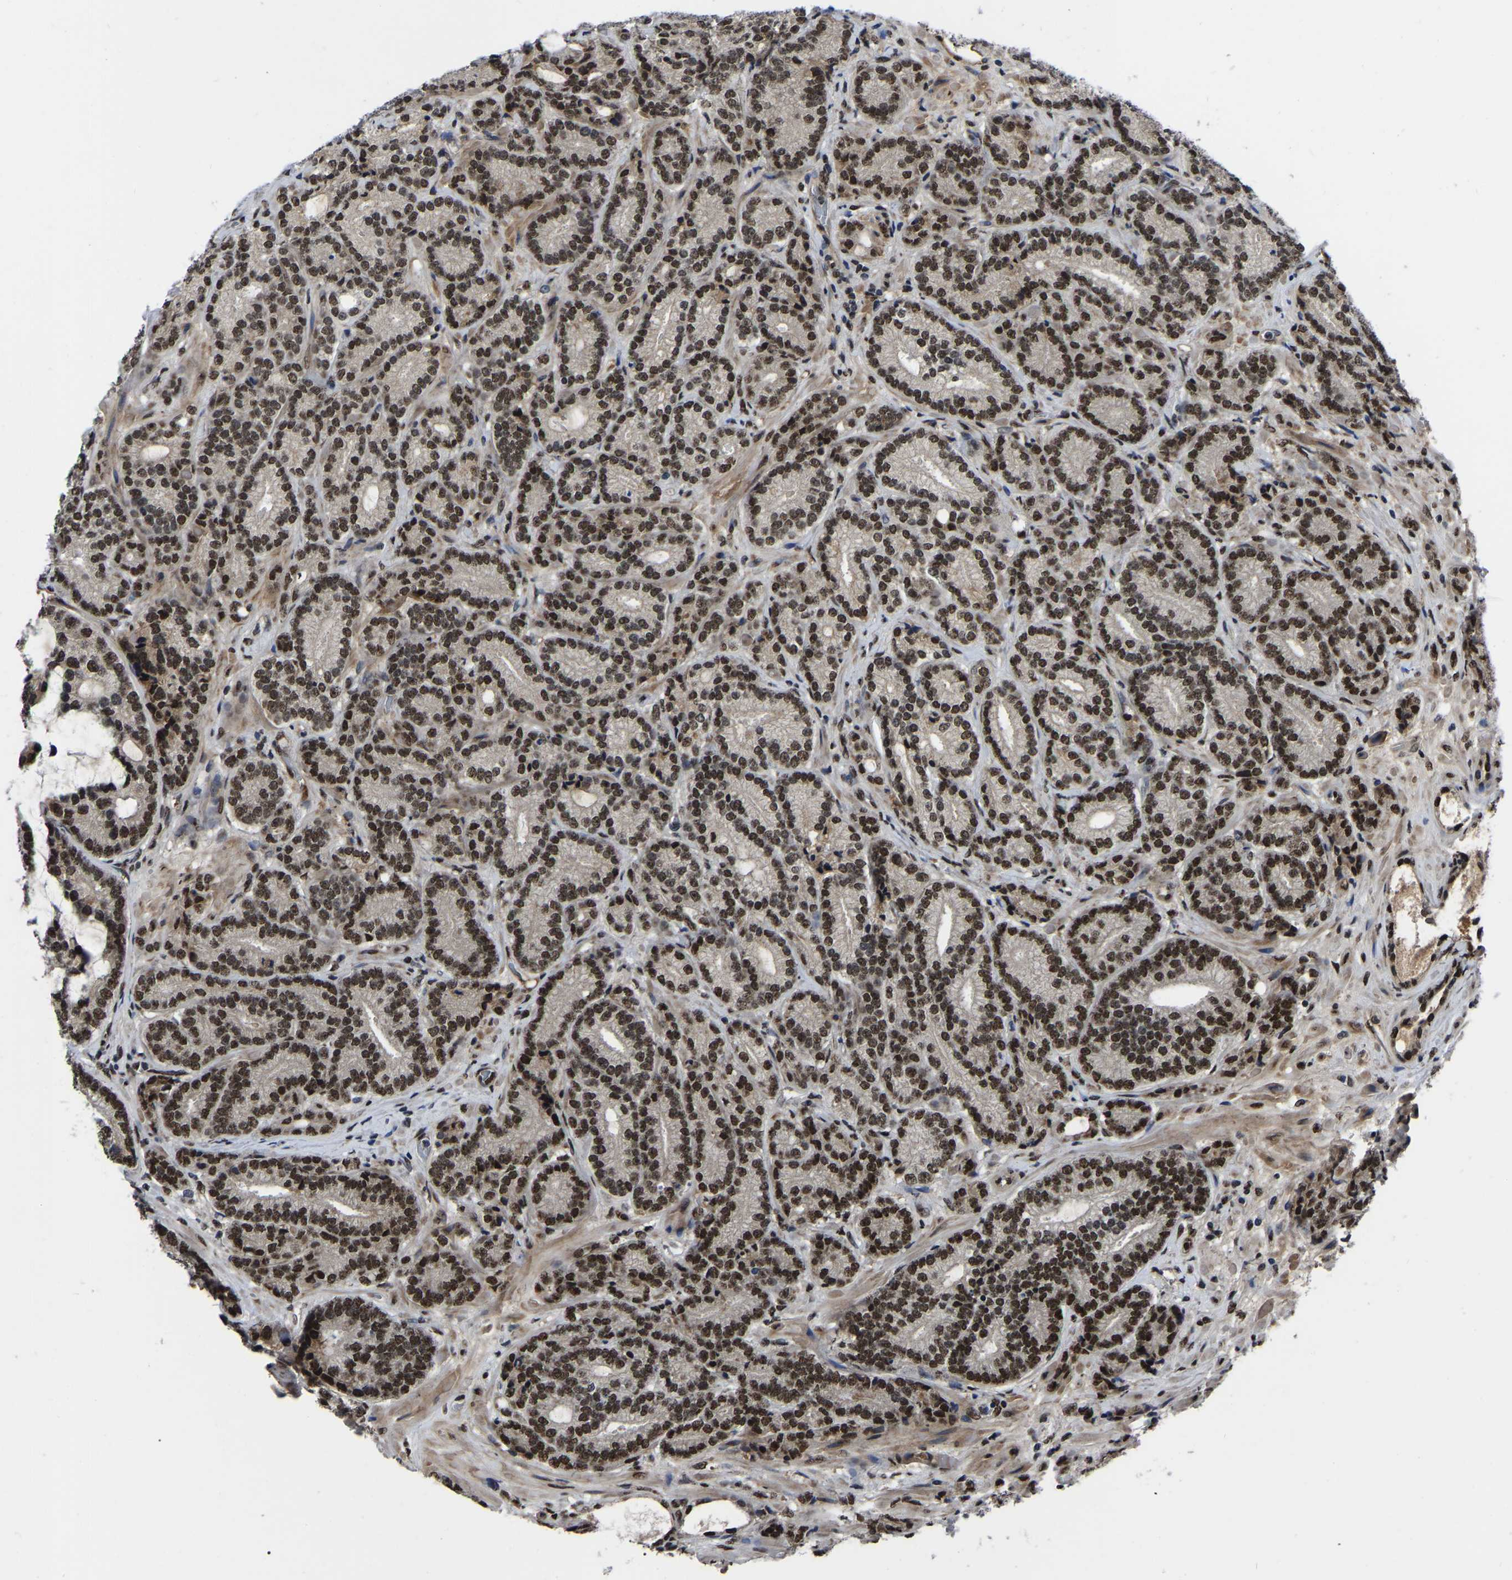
{"staining": {"intensity": "strong", "quantity": ">75%", "location": "nuclear"}, "tissue": "prostate cancer", "cell_type": "Tumor cells", "image_type": "cancer", "snomed": [{"axis": "morphology", "description": "Adenocarcinoma, High grade"}, {"axis": "topography", "description": "Prostate"}], "caption": "A brown stain shows strong nuclear staining of a protein in high-grade adenocarcinoma (prostate) tumor cells.", "gene": "TRIM35", "patient": {"sex": "male", "age": 61}}